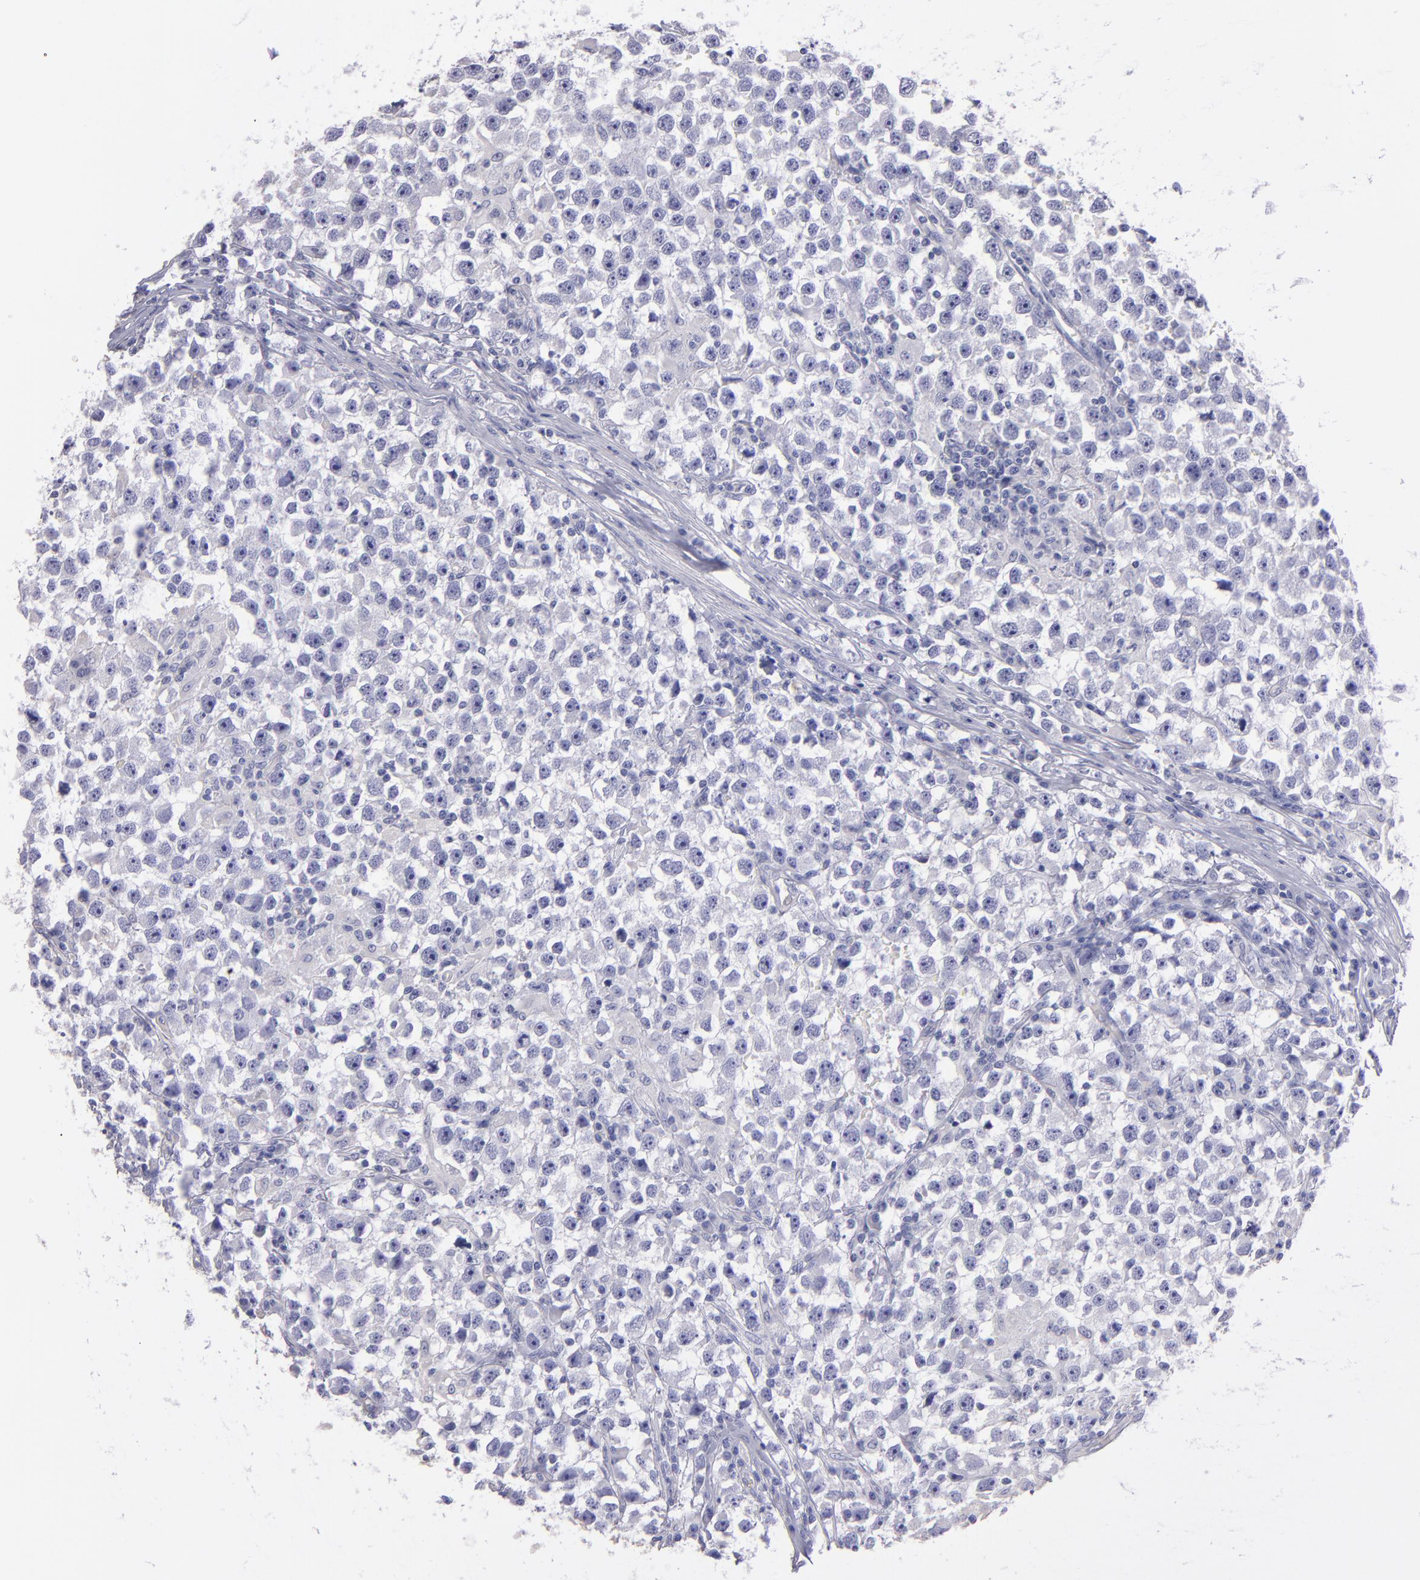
{"staining": {"intensity": "negative", "quantity": "none", "location": "none"}, "tissue": "testis cancer", "cell_type": "Tumor cells", "image_type": "cancer", "snomed": [{"axis": "morphology", "description": "Seminoma, NOS"}, {"axis": "topography", "description": "Testis"}], "caption": "This is an immunohistochemistry image of seminoma (testis). There is no expression in tumor cells.", "gene": "TG", "patient": {"sex": "male", "age": 33}}